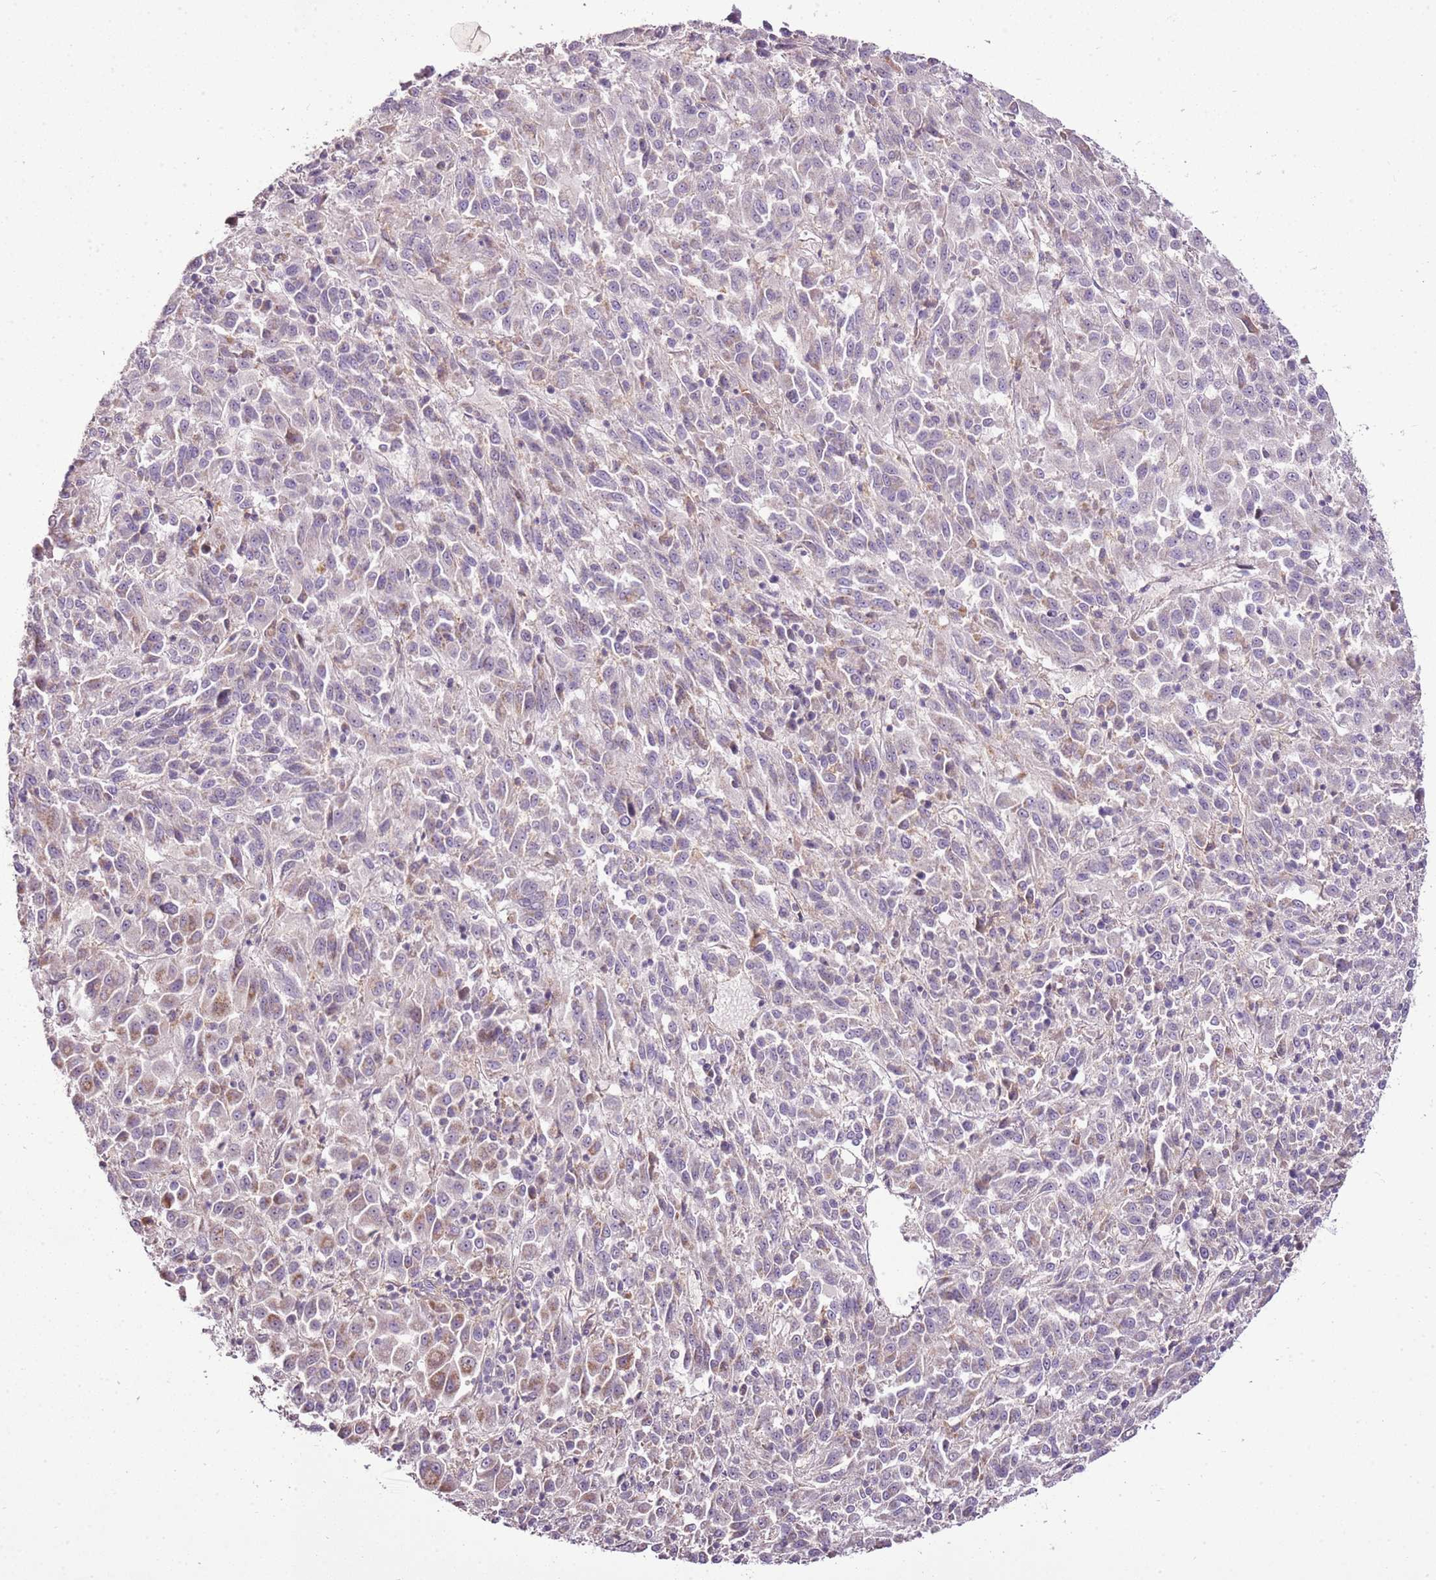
{"staining": {"intensity": "weak", "quantity": "<25%", "location": "cytoplasmic/membranous"}, "tissue": "melanoma", "cell_type": "Tumor cells", "image_type": "cancer", "snomed": [{"axis": "morphology", "description": "Malignant melanoma, Metastatic site"}, {"axis": "topography", "description": "Lung"}], "caption": "Immunohistochemical staining of human melanoma demonstrates no significant staining in tumor cells. Brightfield microscopy of IHC stained with DAB (3,3'-diaminobenzidine) (brown) and hematoxylin (blue), captured at high magnification.", "gene": "CMKLR1", "patient": {"sex": "male", "age": 64}}